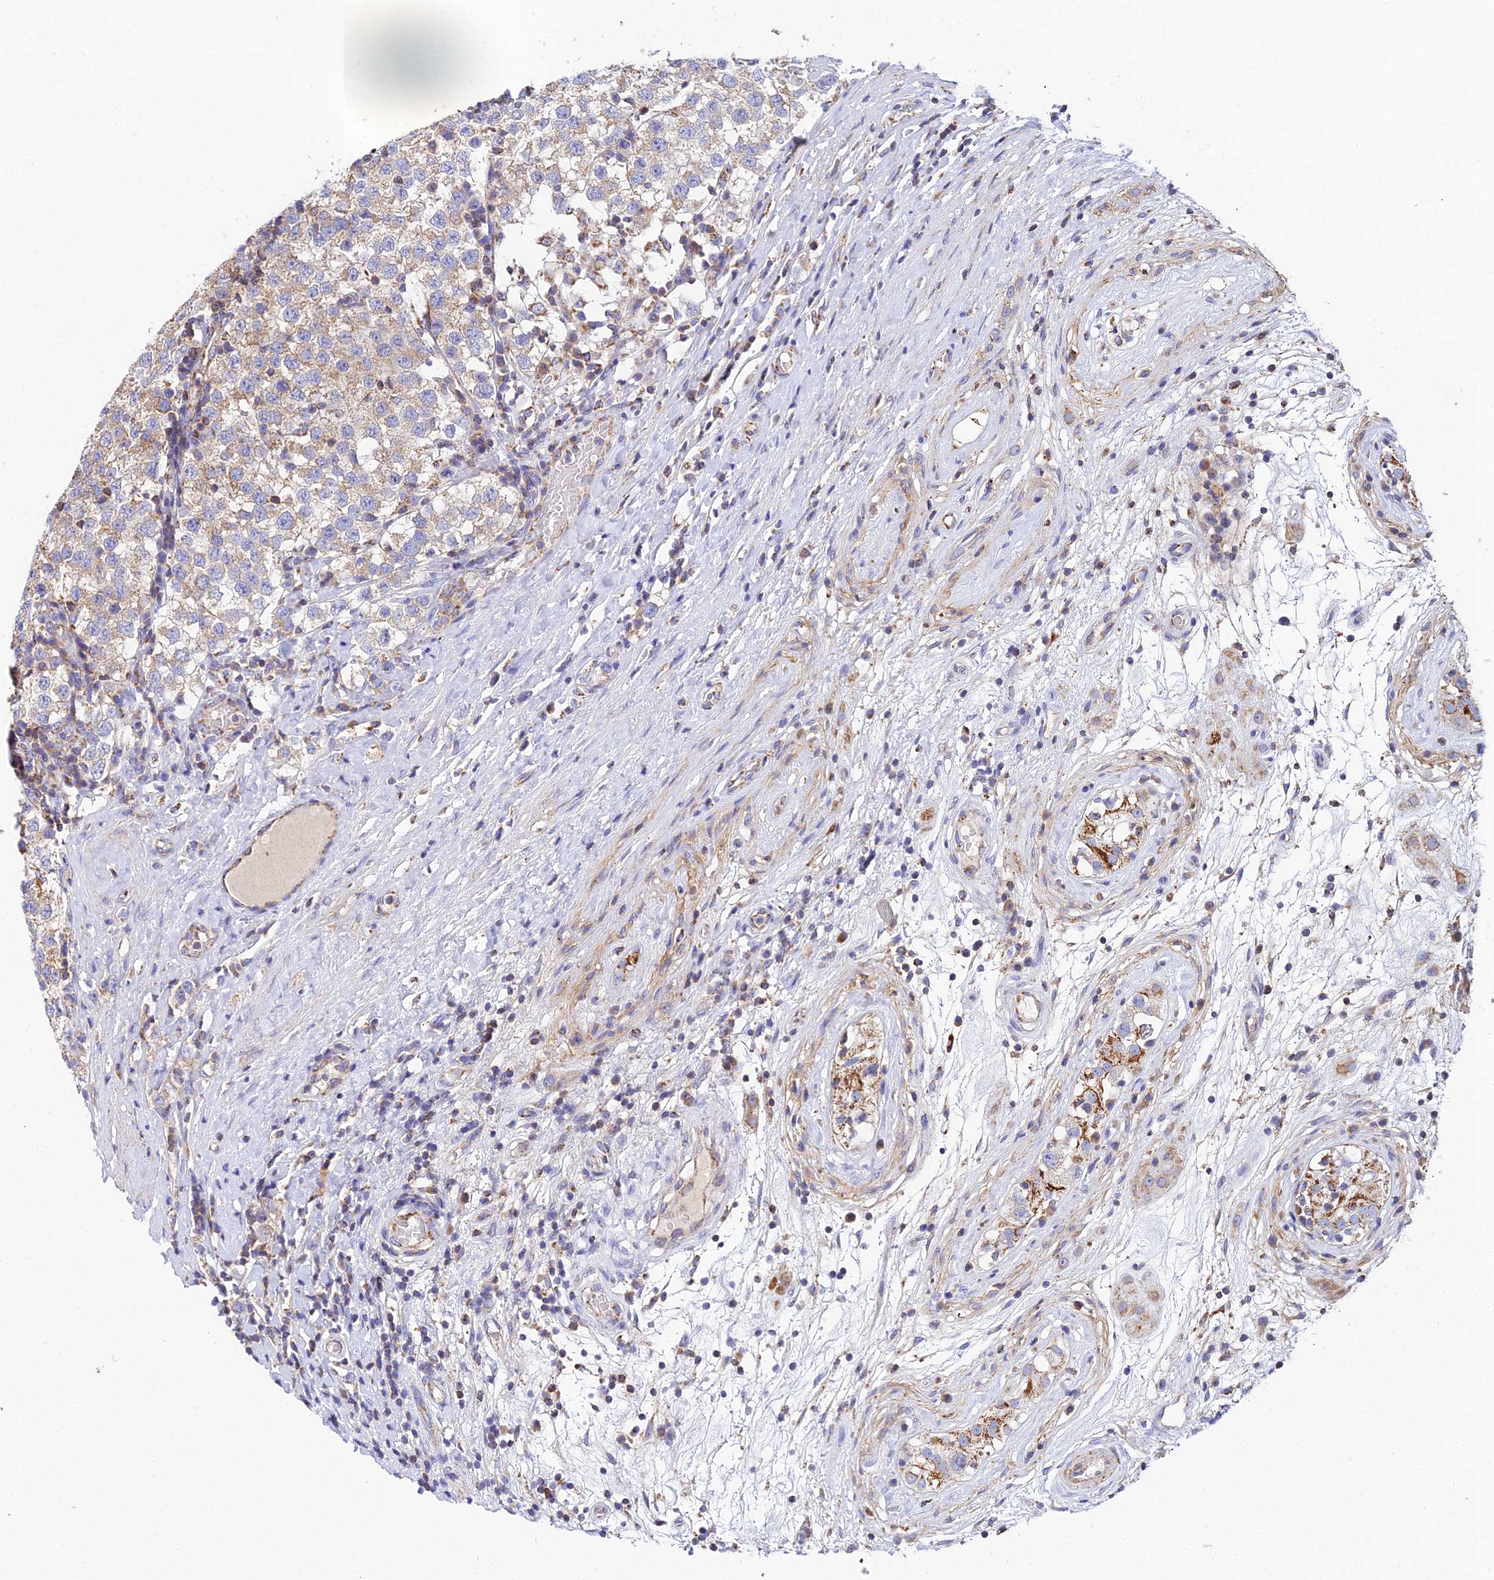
{"staining": {"intensity": "weak", "quantity": ">75%", "location": "cytoplasmic/membranous"}, "tissue": "testis cancer", "cell_type": "Tumor cells", "image_type": "cancer", "snomed": [{"axis": "morphology", "description": "Seminoma, NOS"}, {"axis": "topography", "description": "Testis"}], "caption": "A micrograph of human testis seminoma stained for a protein shows weak cytoplasmic/membranous brown staining in tumor cells.", "gene": "NIPSNAP3A", "patient": {"sex": "male", "age": 34}}